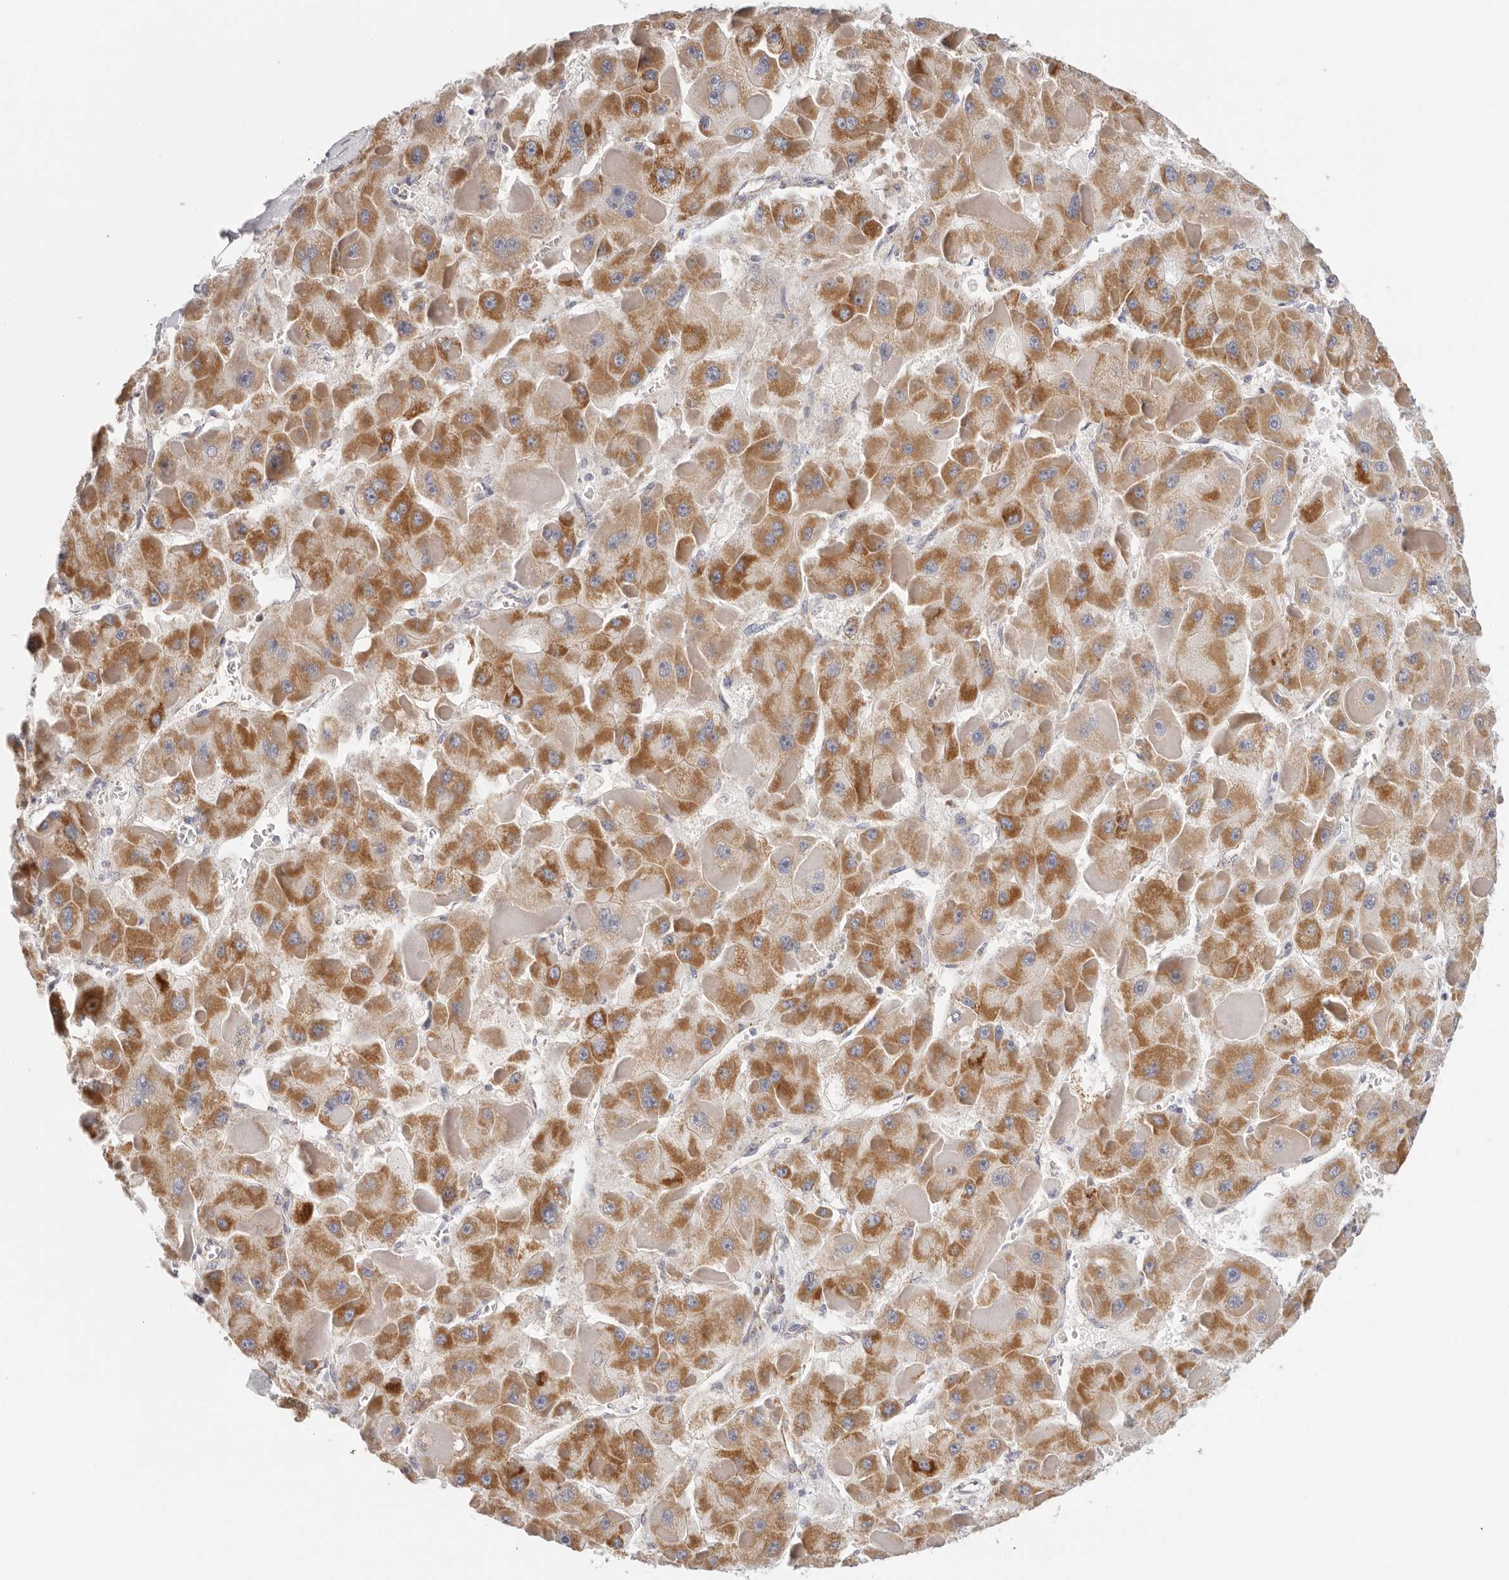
{"staining": {"intensity": "strong", "quantity": ">75%", "location": "cytoplasmic/membranous"}, "tissue": "liver cancer", "cell_type": "Tumor cells", "image_type": "cancer", "snomed": [{"axis": "morphology", "description": "Carcinoma, Hepatocellular, NOS"}, {"axis": "topography", "description": "Liver"}], "caption": "The image exhibits a brown stain indicating the presence of a protein in the cytoplasmic/membranous of tumor cells in liver hepatocellular carcinoma.", "gene": "AFDN", "patient": {"sex": "female", "age": 73}}